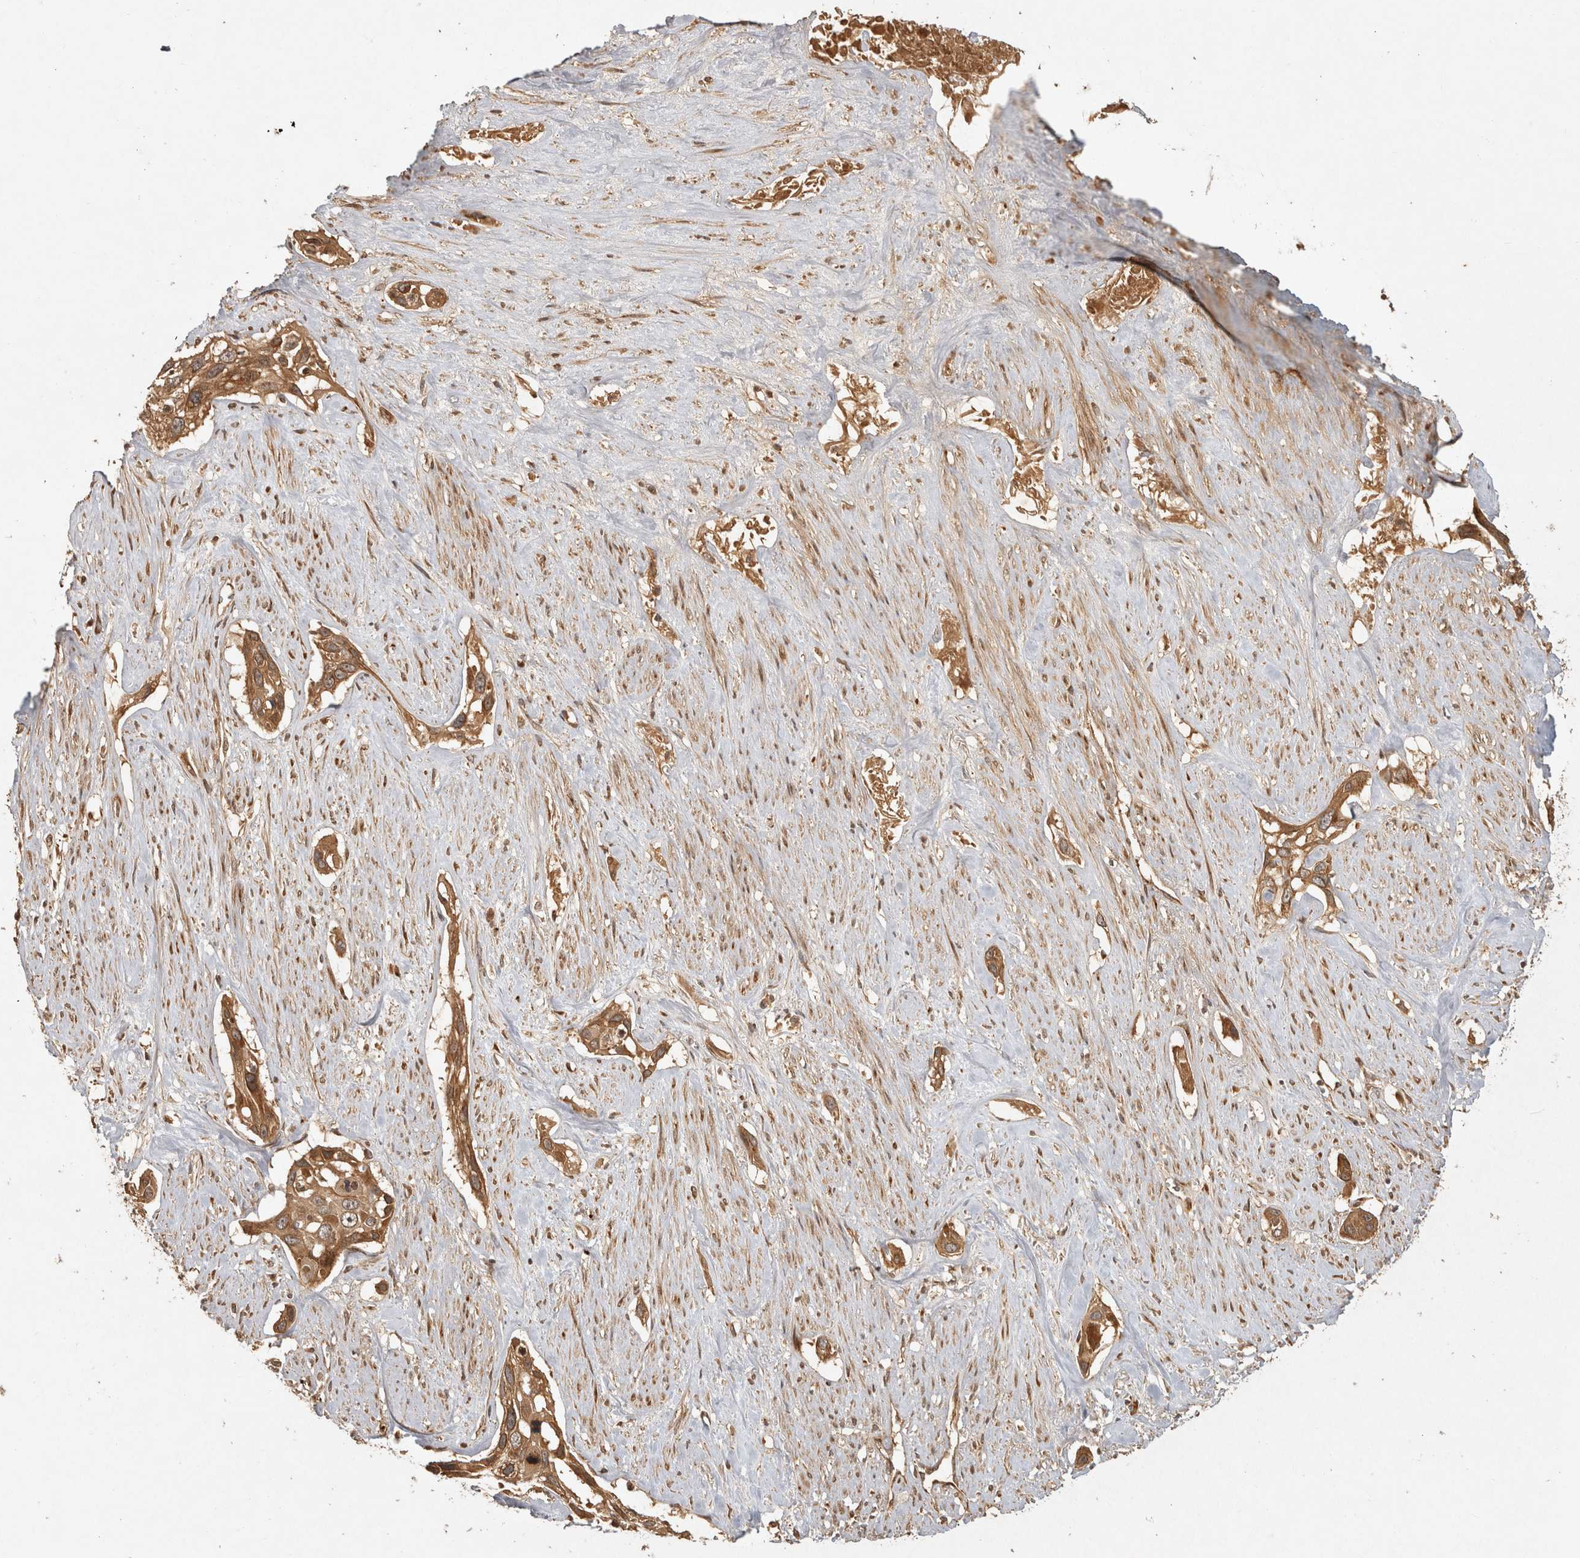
{"staining": {"intensity": "moderate", "quantity": ">75%", "location": "cytoplasmic/membranous"}, "tissue": "pancreatic cancer", "cell_type": "Tumor cells", "image_type": "cancer", "snomed": [{"axis": "morphology", "description": "Adenocarcinoma, NOS"}, {"axis": "topography", "description": "Pancreas"}], "caption": "DAB immunohistochemical staining of human adenocarcinoma (pancreatic) shows moderate cytoplasmic/membranous protein staining in about >75% of tumor cells. (DAB (3,3'-diaminobenzidine) IHC, brown staining for protein, blue staining for nuclei).", "gene": "CAMSAP2", "patient": {"sex": "female", "age": 60}}